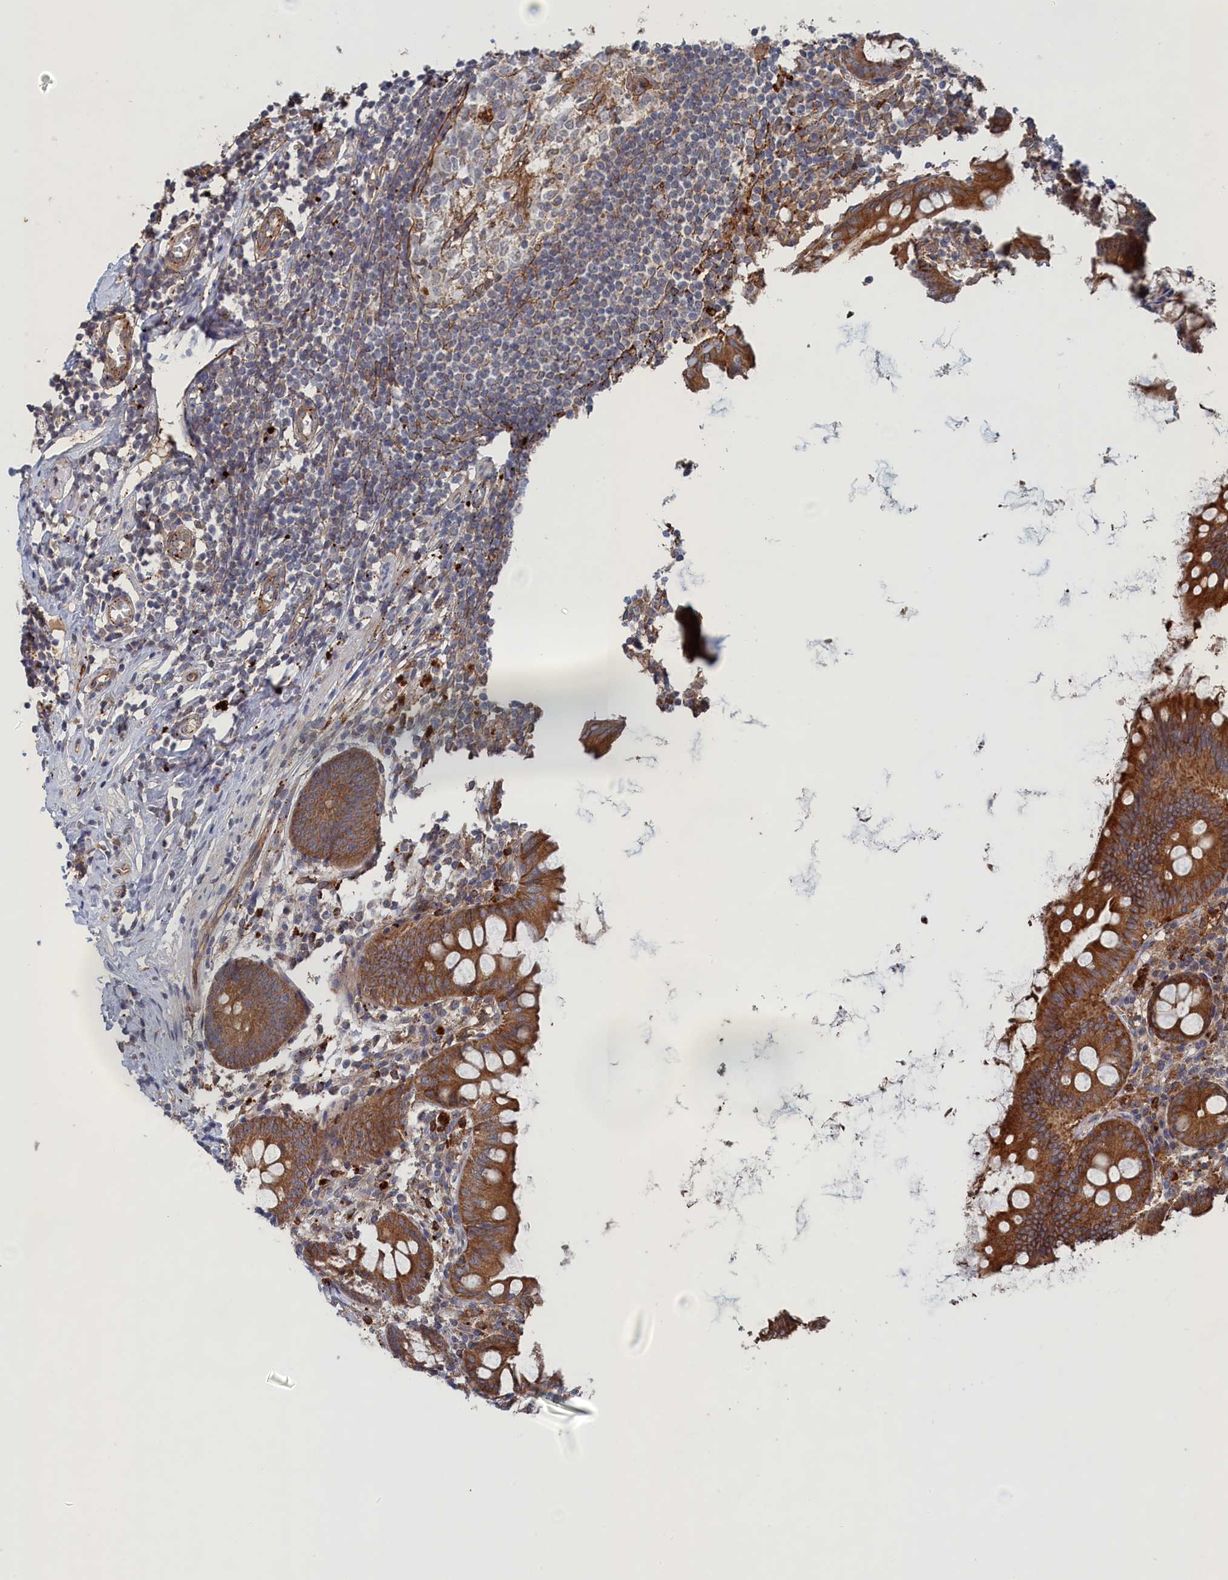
{"staining": {"intensity": "moderate", "quantity": ">75%", "location": "cytoplasmic/membranous"}, "tissue": "appendix", "cell_type": "Glandular cells", "image_type": "normal", "snomed": [{"axis": "morphology", "description": "Normal tissue, NOS"}, {"axis": "topography", "description": "Appendix"}], "caption": "Immunohistochemical staining of unremarkable human appendix reveals >75% levels of moderate cytoplasmic/membranous protein positivity in about >75% of glandular cells.", "gene": "FILIP1L", "patient": {"sex": "female", "age": 51}}